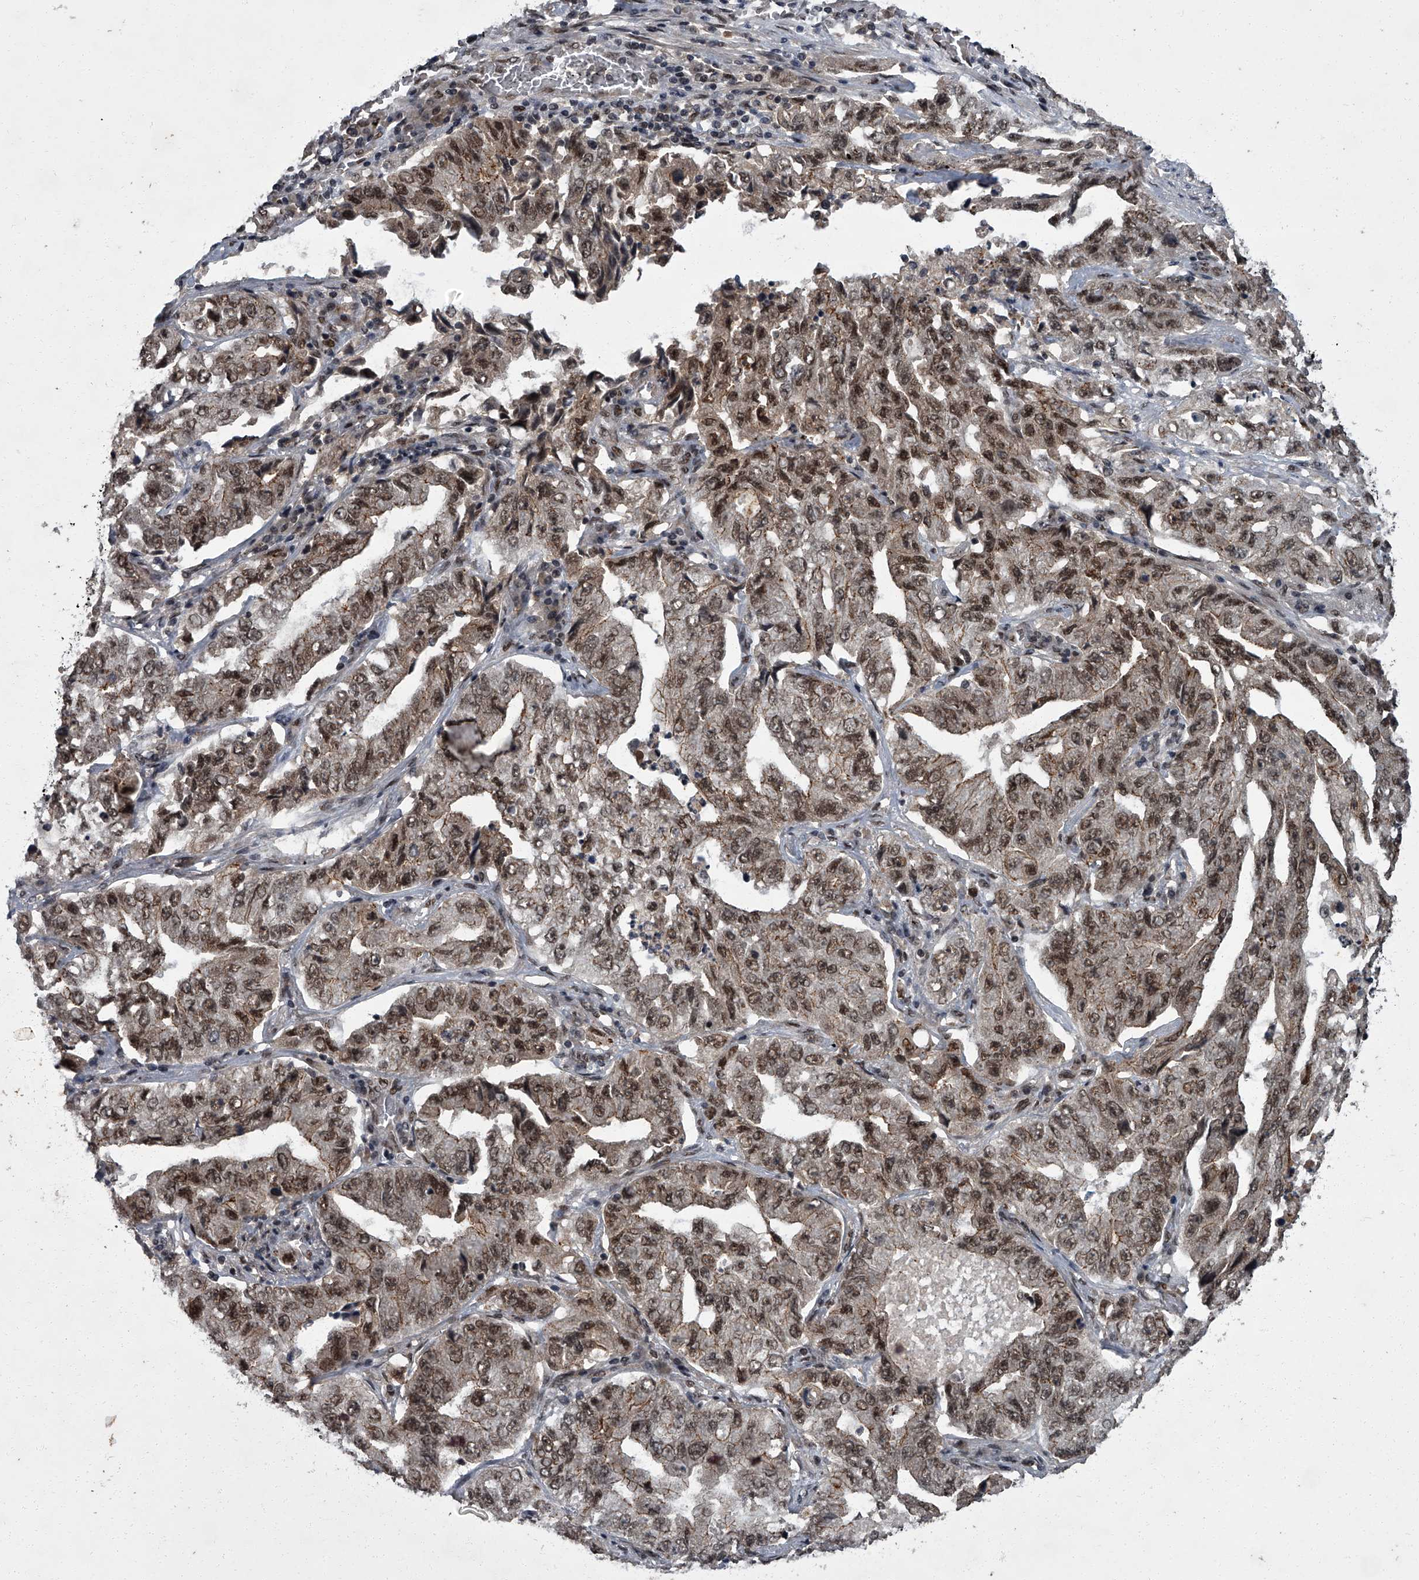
{"staining": {"intensity": "moderate", "quantity": ">75%", "location": "nuclear"}, "tissue": "lung cancer", "cell_type": "Tumor cells", "image_type": "cancer", "snomed": [{"axis": "morphology", "description": "Adenocarcinoma, NOS"}, {"axis": "topography", "description": "Lung"}], "caption": "Lung adenocarcinoma stained with immunohistochemistry exhibits moderate nuclear positivity in approximately >75% of tumor cells. (DAB = brown stain, brightfield microscopy at high magnification).", "gene": "ZNF518B", "patient": {"sex": "female", "age": 51}}